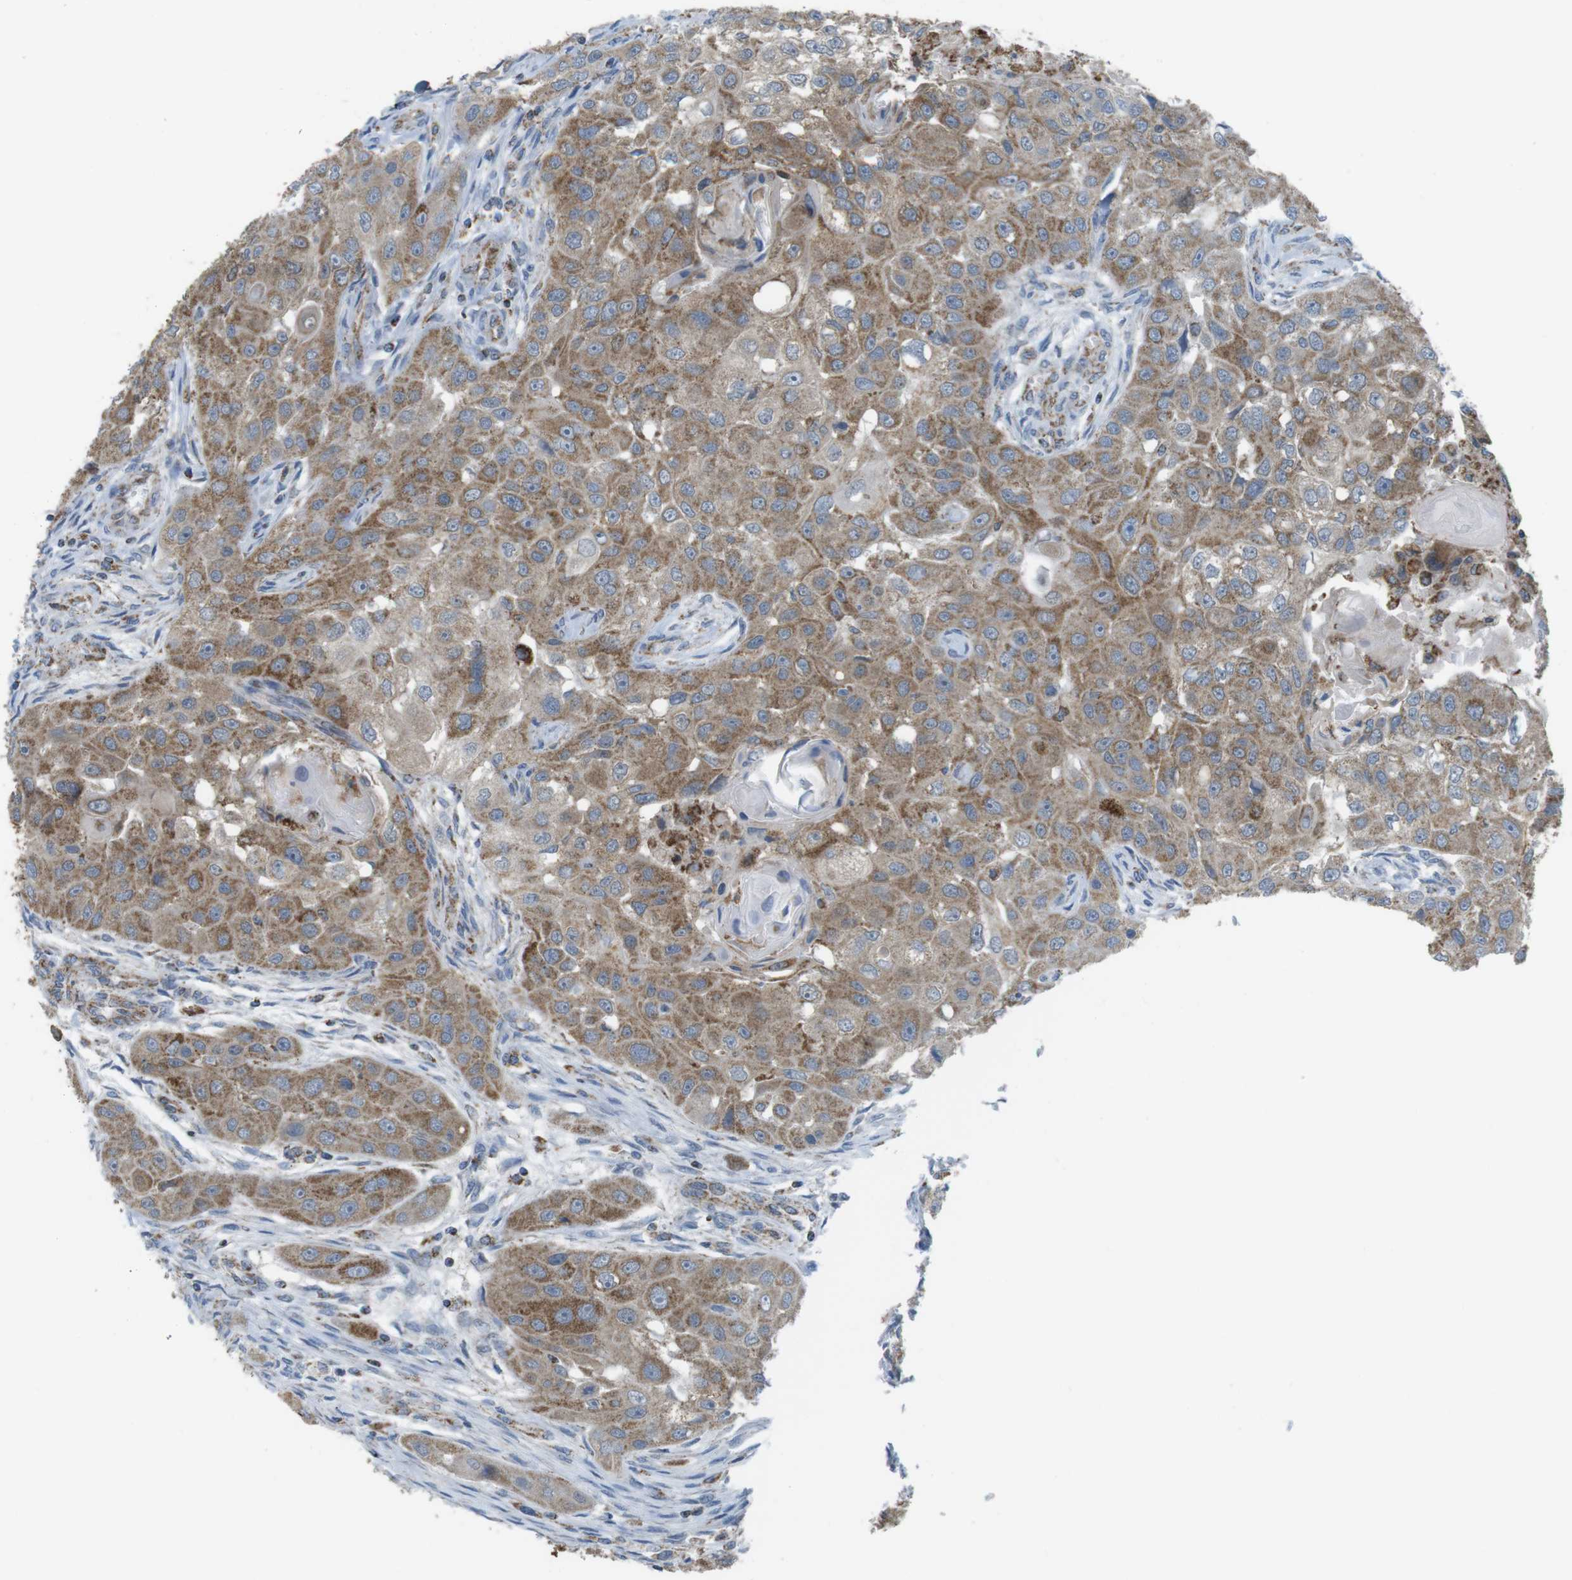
{"staining": {"intensity": "moderate", "quantity": ">75%", "location": "cytoplasmic/membranous"}, "tissue": "head and neck cancer", "cell_type": "Tumor cells", "image_type": "cancer", "snomed": [{"axis": "morphology", "description": "Normal tissue, NOS"}, {"axis": "morphology", "description": "Squamous cell carcinoma, NOS"}, {"axis": "topography", "description": "Skeletal muscle"}, {"axis": "topography", "description": "Head-Neck"}], "caption": "Squamous cell carcinoma (head and neck) stained with immunohistochemistry displays moderate cytoplasmic/membranous positivity in about >75% of tumor cells. (Brightfield microscopy of DAB IHC at high magnification).", "gene": "GRIK2", "patient": {"sex": "male", "age": 51}}